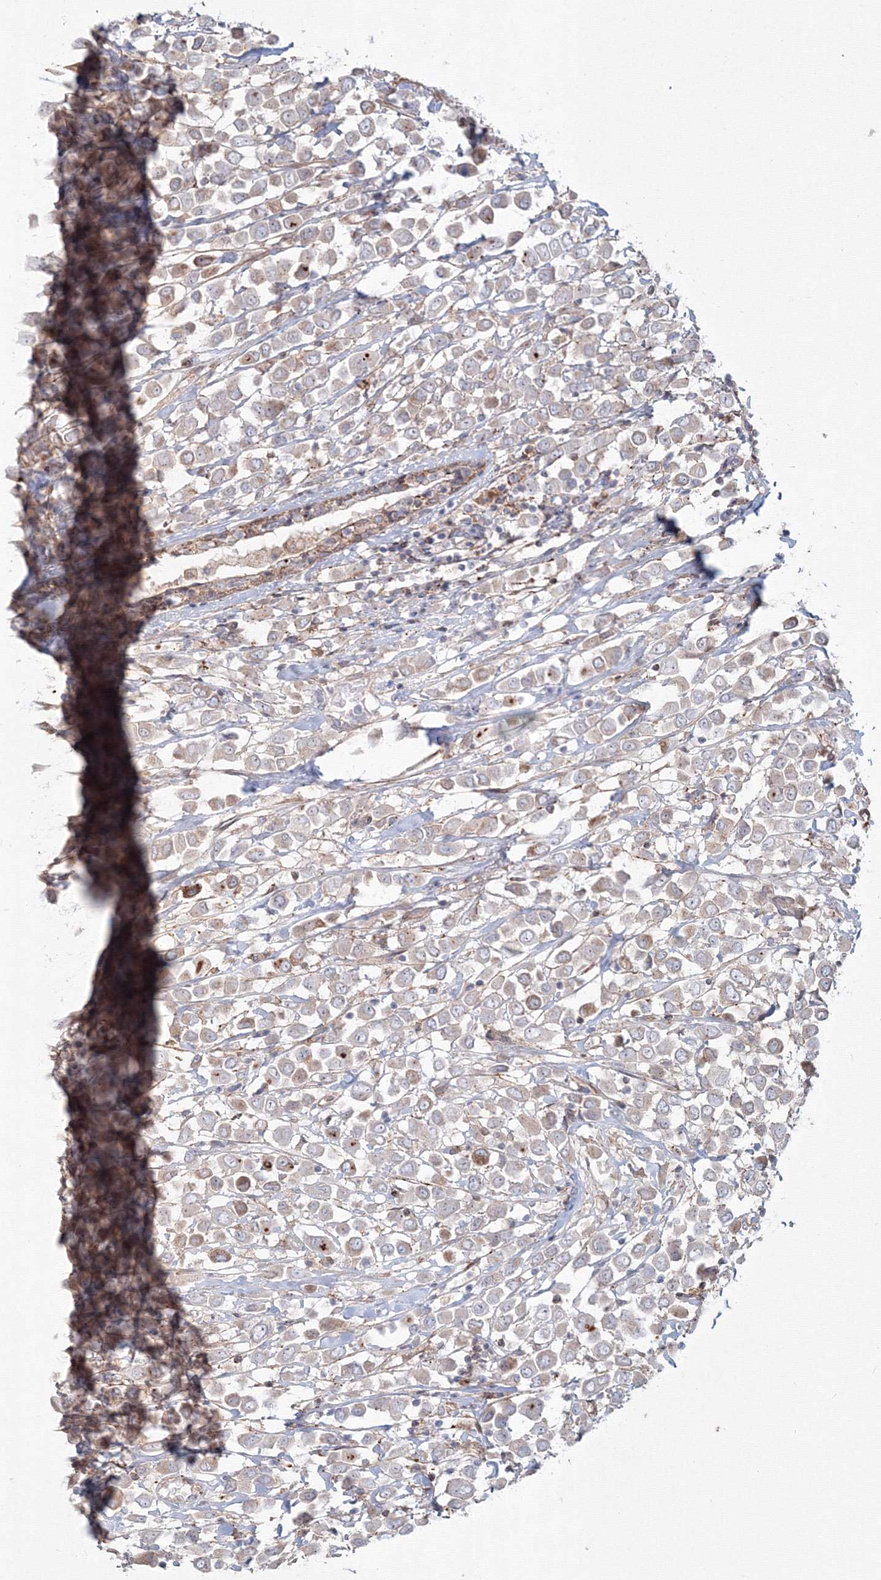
{"staining": {"intensity": "weak", "quantity": "<25%", "location": "cytoplasmic/membranous"}, "tissue": "breast cancer", "cell_type": "Tumor cells", "image_type": "cancer", "snomed": [{"axis": "morphology", "description": "Duct carcinoma"}, {"axis": "topography", "description": "Breast"}], "caption": "Immunohistochemical staining of breast infiltrating ductal carcinoma shows no significant staining in tumor cells. (Stains: DAB (3,3'-diaminobenzidine) immunohistochemistry with hematoxylin counter stain, Microscopy: brightfield microscopy at high magnification).", "gene": "SH3PXD2A", "patient": {"sex": "female", "age": 61}}